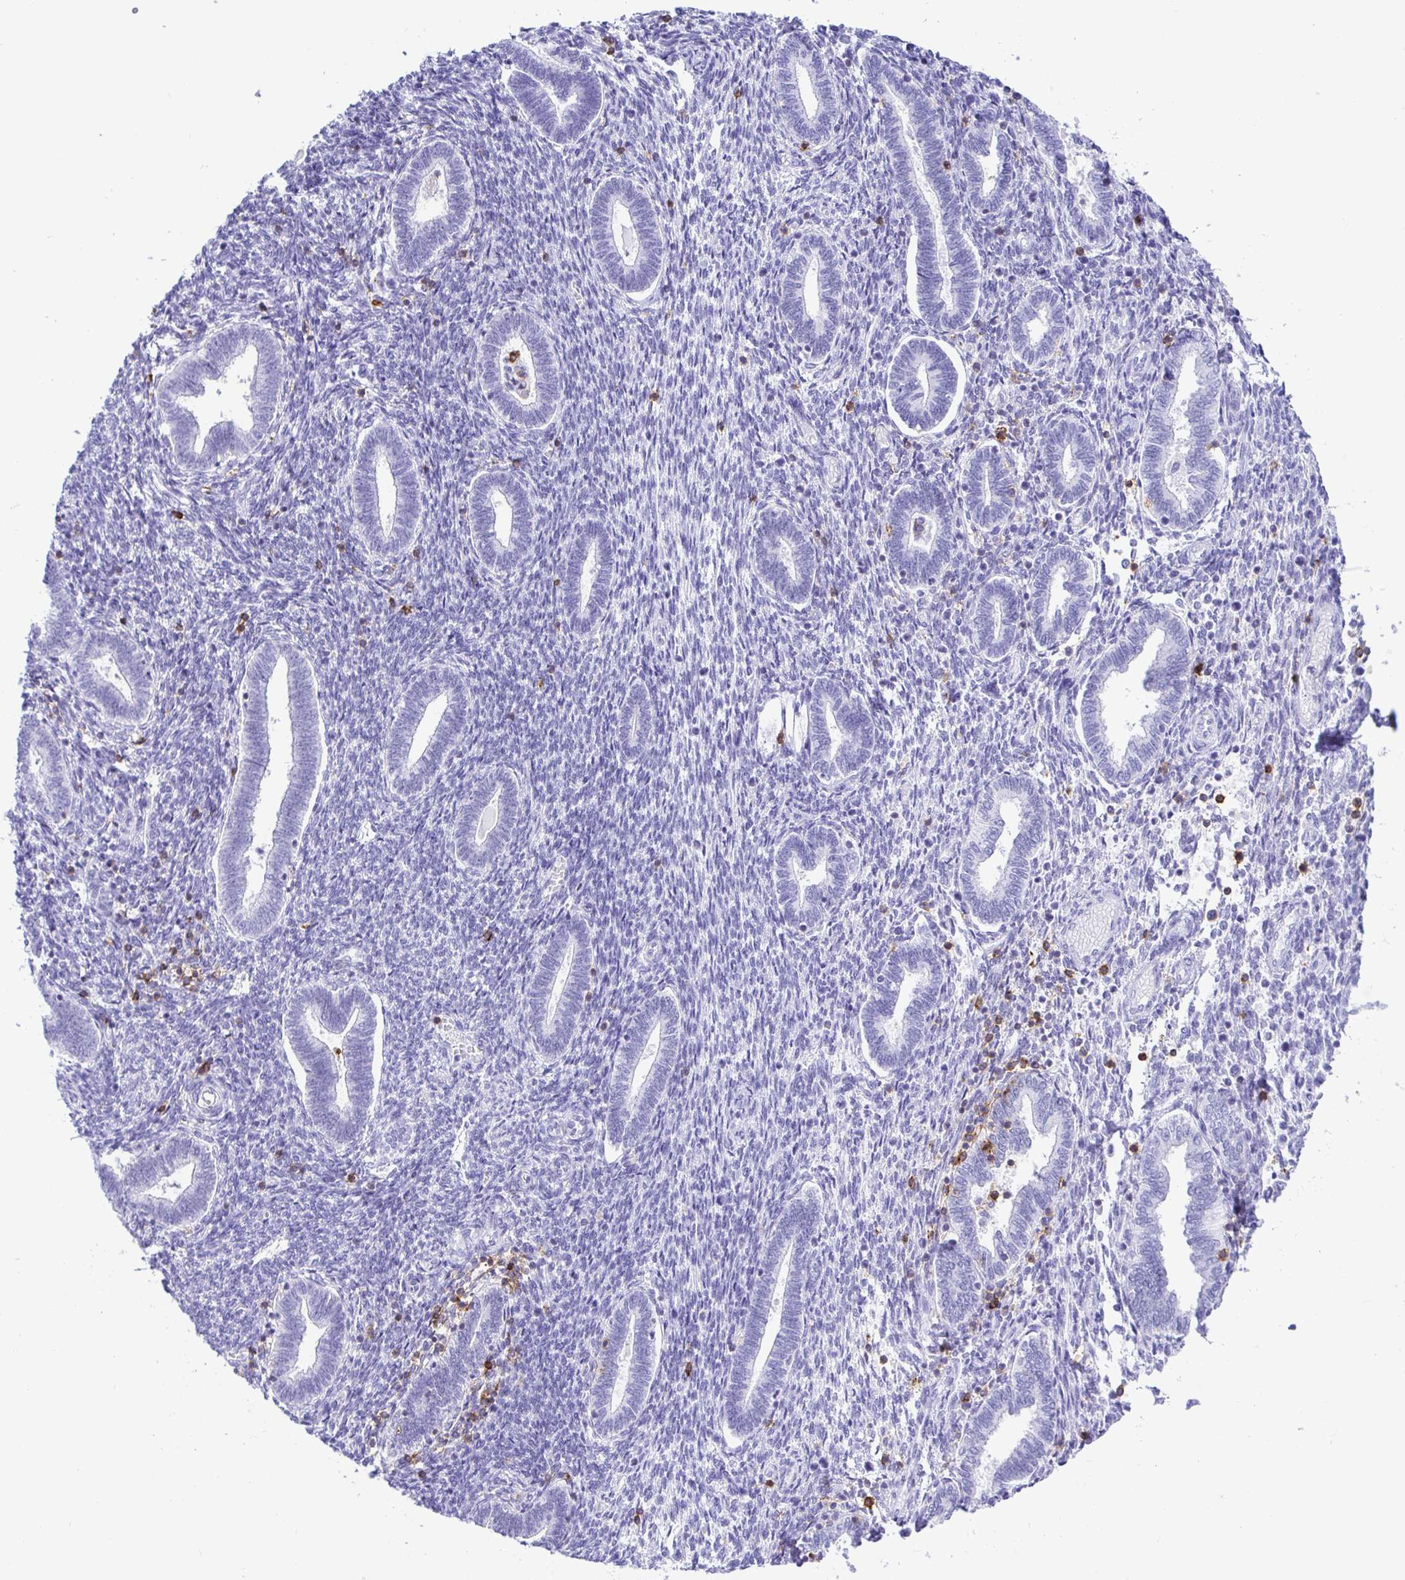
{"staining": {"intensity": "negative", "quantity": "none", "location": "none"}, "tissue": "endometrium", "cell_type": "Cells in endometrial stroma", "image_type": "normal", "snomed": [{"axis": "morphology", "description": "Normal tissue, NOS"}, {"axis": "topography", "description": "Endometrium"}], "caption": "DAB (3,3'-diaminobenzidine) immunohistochemical staining of benign human endometrium shows no significant positivity in cells in endometrial stroma. (Stains: DAB (3,3'-diaminobenzidine) immunohistochemistry with hematoxylin counter stain, Microscopy: brightfield microscopy at high magnification).", "gene": "CD5", "patient": {"sex": "female", "age": 42}}